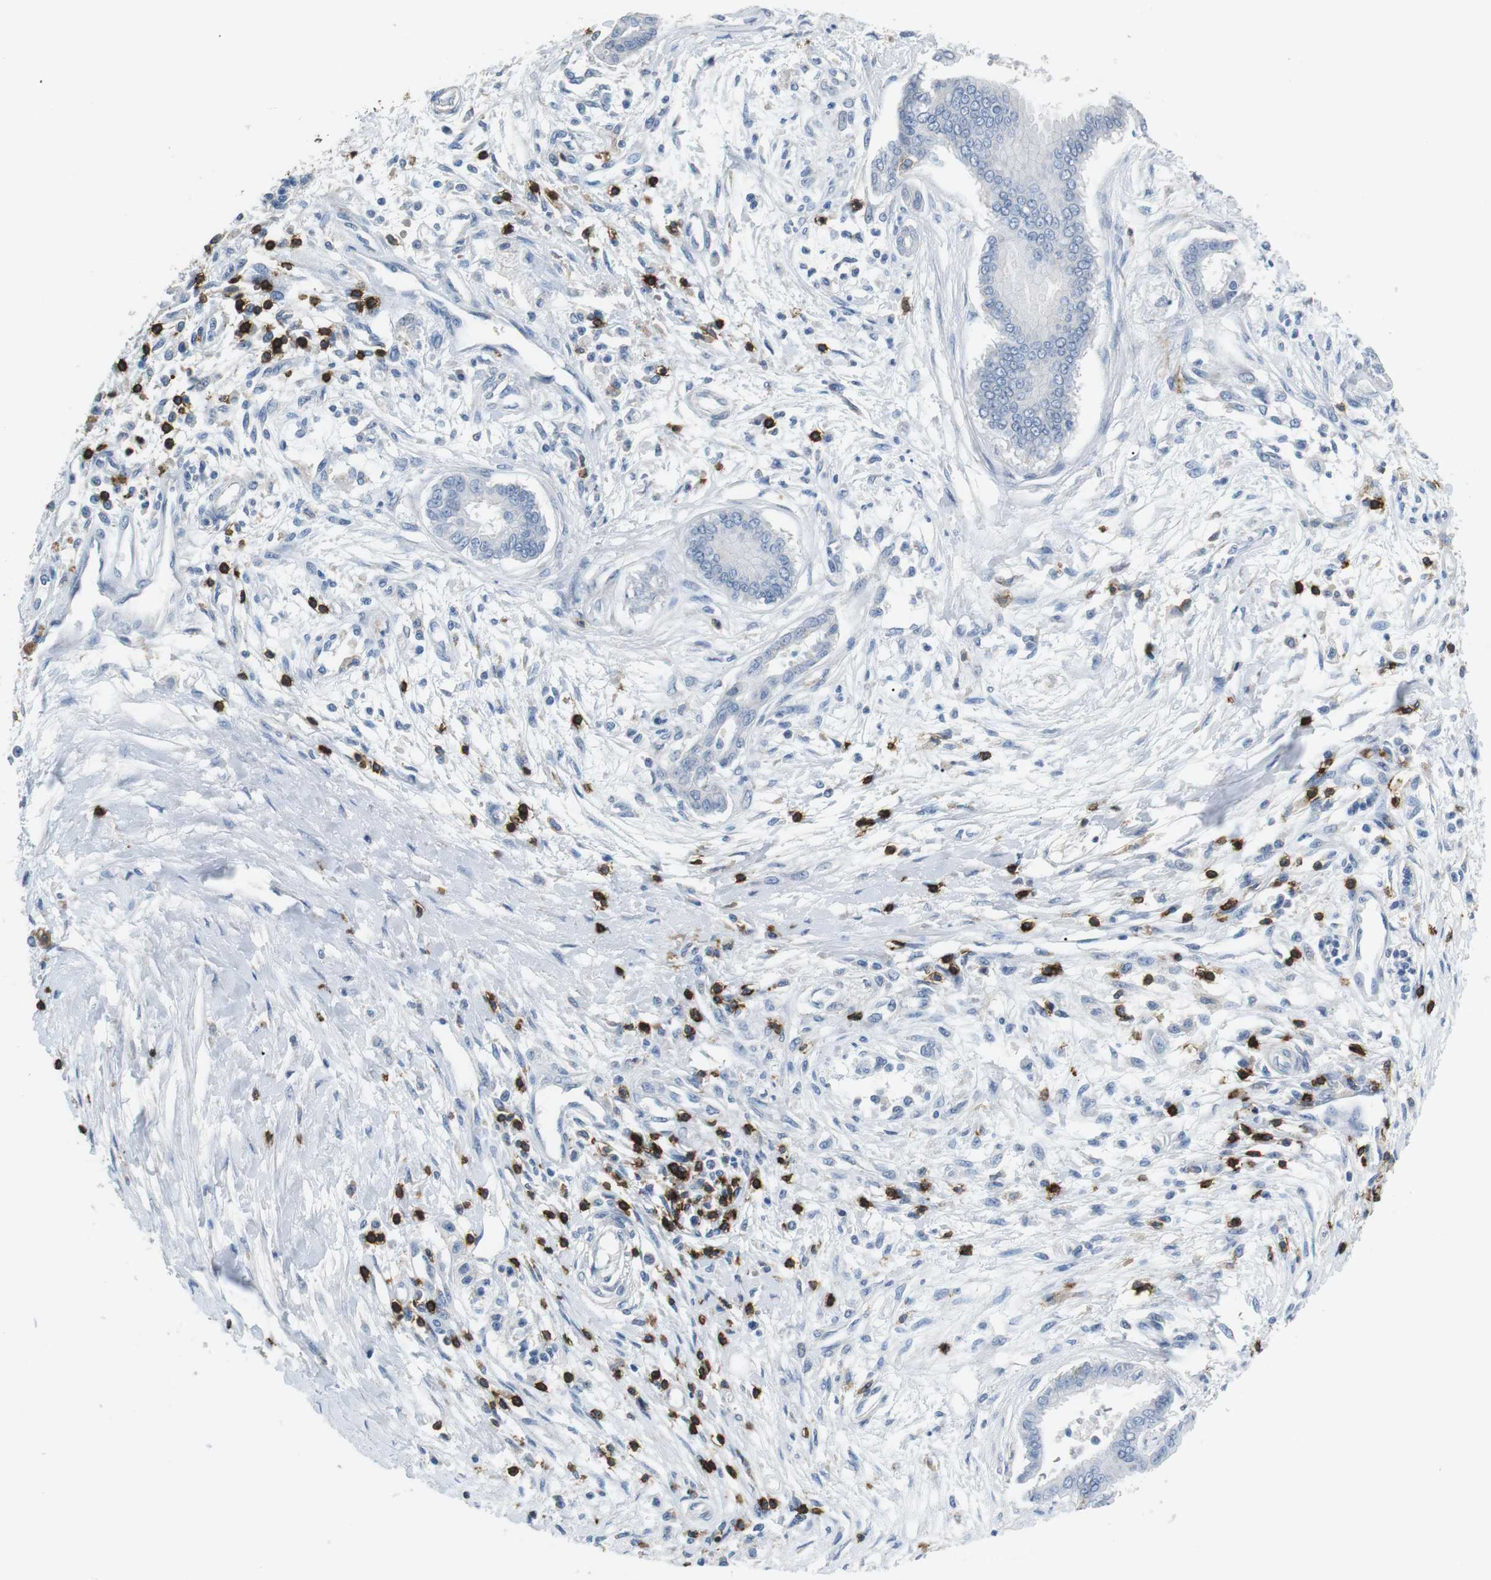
{"staining": {"intensity": "negative", "quantity": "none", "location": "none"}, "tissue": "pancreatic cancer", "cell_type": "Tumor cells", "image_type": "cancer", "snomed": [{"axis": "morphology", "description": "Adenocarcinoma, NOS"}, {"axis": "topography", "description": "Pancreas"}], "caption": "Tumor cells show no significant positivity in pancreatic cancer (adenocarcinoma). (Immunohistochemistry (ihc), brightfield microscopy, high magnification).", "gene": "CD6", "patient": {"sex": "male", "age": 56}}